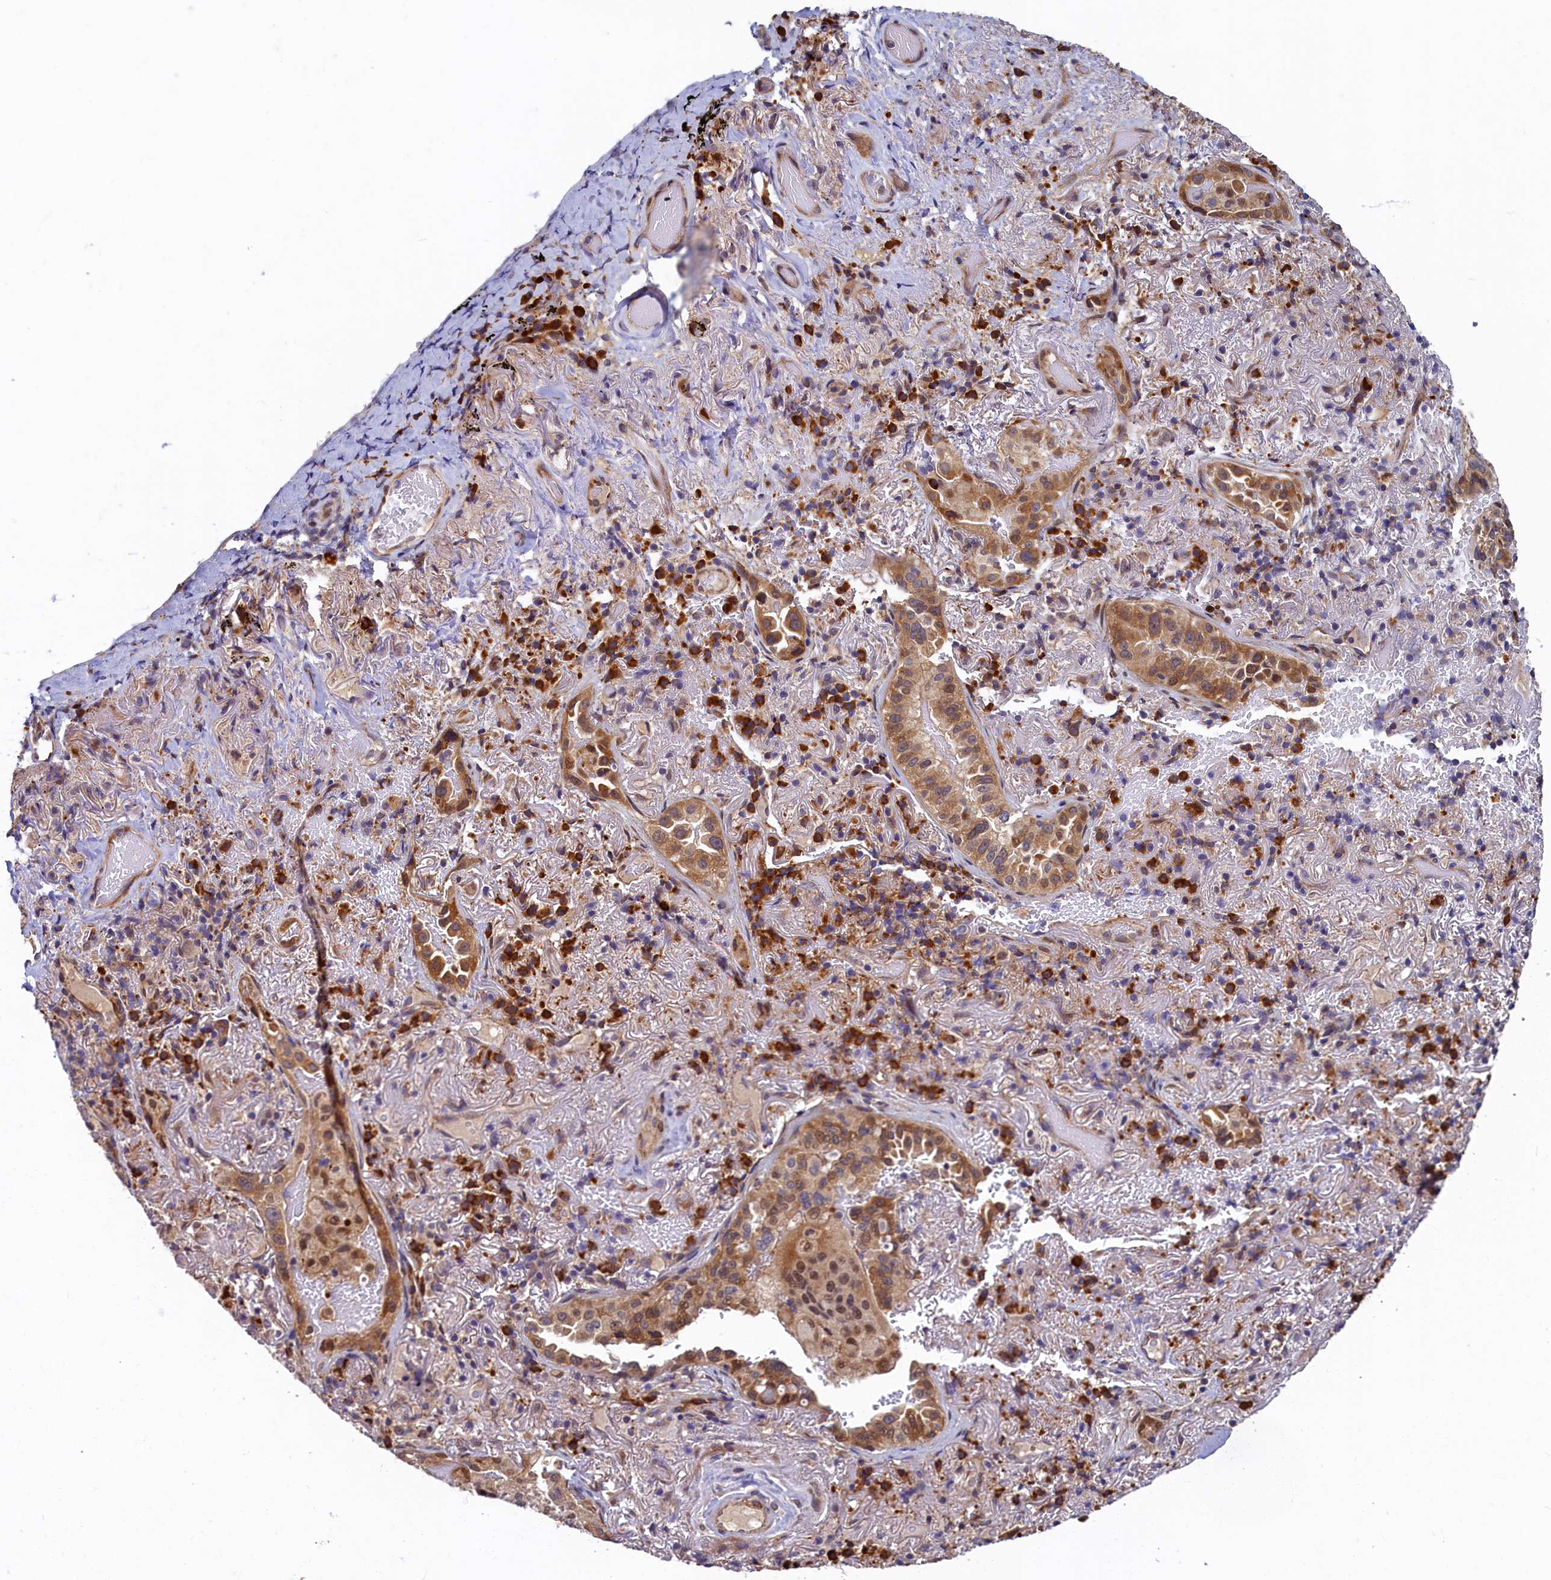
{"staining": {"intensity": "moderate", "quantity": ">75%", "location": "cytoplasmic/membranous,nuclear"}, "tissue": "lung cancer", "cell_type": "Tumor cells", "image_type": "cancer", "snomed": [{"axis": "morphology", "description": "Adenocarcinoma, NOS"}, {"axis": "topography", "description": "Lung"}], "caption": "This histopathology image demonstrates immunohistochemistry (IHC) staining of lung adenocarcinoma, with medium moderate cytoplasmic/membranous and nuclear staining in about >75% of tumor cells.", "gene": "SLC16A14", "patient": {"sex": "female", "age": 69}}